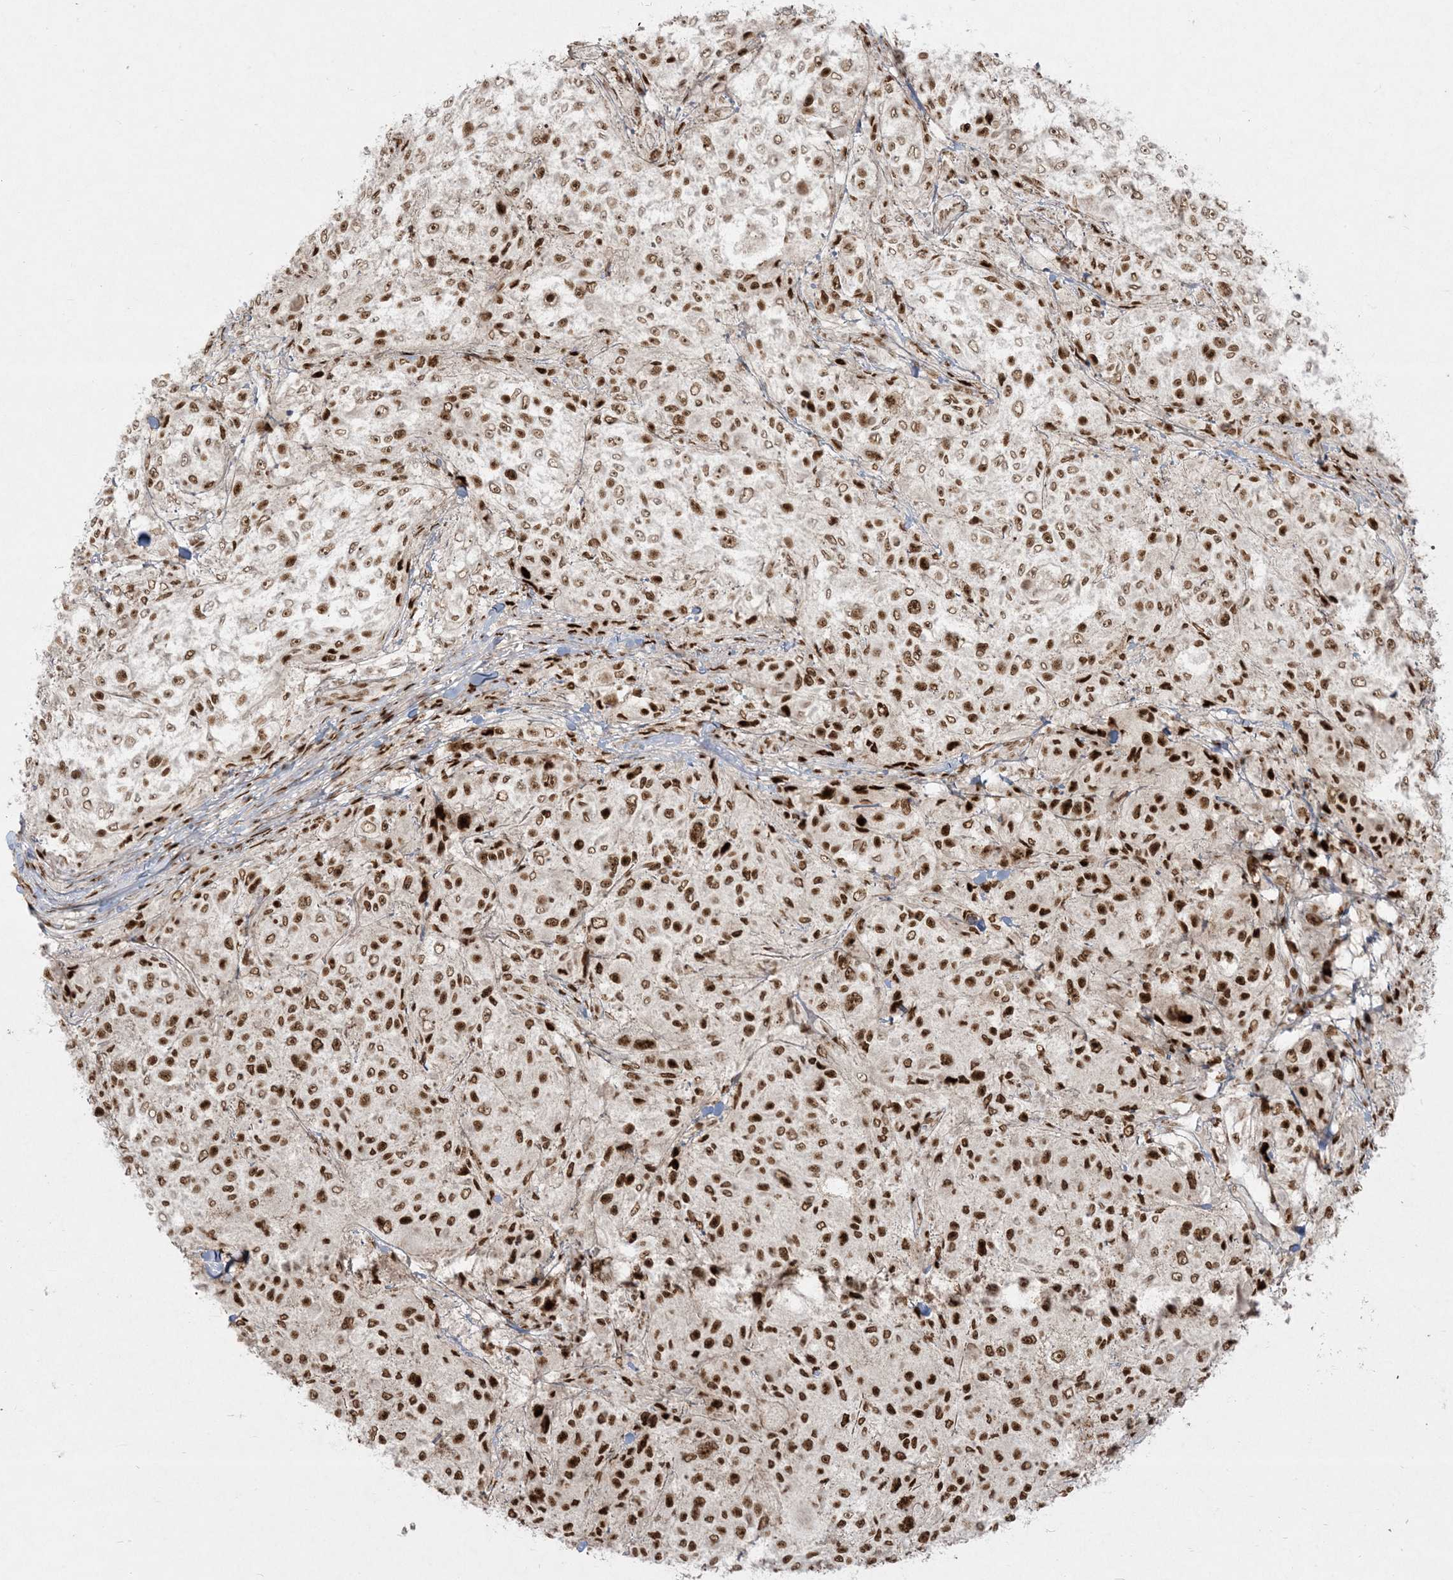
{"staining": {"intensity": "strong", "quantity": ">75%", "location": "nuclear"}, "tissue": "melanoma", "cell_type": "Tumor cells", "image_type": "cancer", "snomed": [{"axis": "morphology", "description": "Necrosis, NOS"}, {"axis": "morphology", "description": "Malignant melanoma, NOS"}, {"axis": "topography", "description": "Skin"}], "caption": "Immunohistochemistry (DAB (3,3'-diaminobenzidine)) staining of human malignant melanoma reveals strong nuclear protein expression in about >75% of tumor cells.", "gene": "RBM10", "patient": {"sex": "female", "age": 87}}